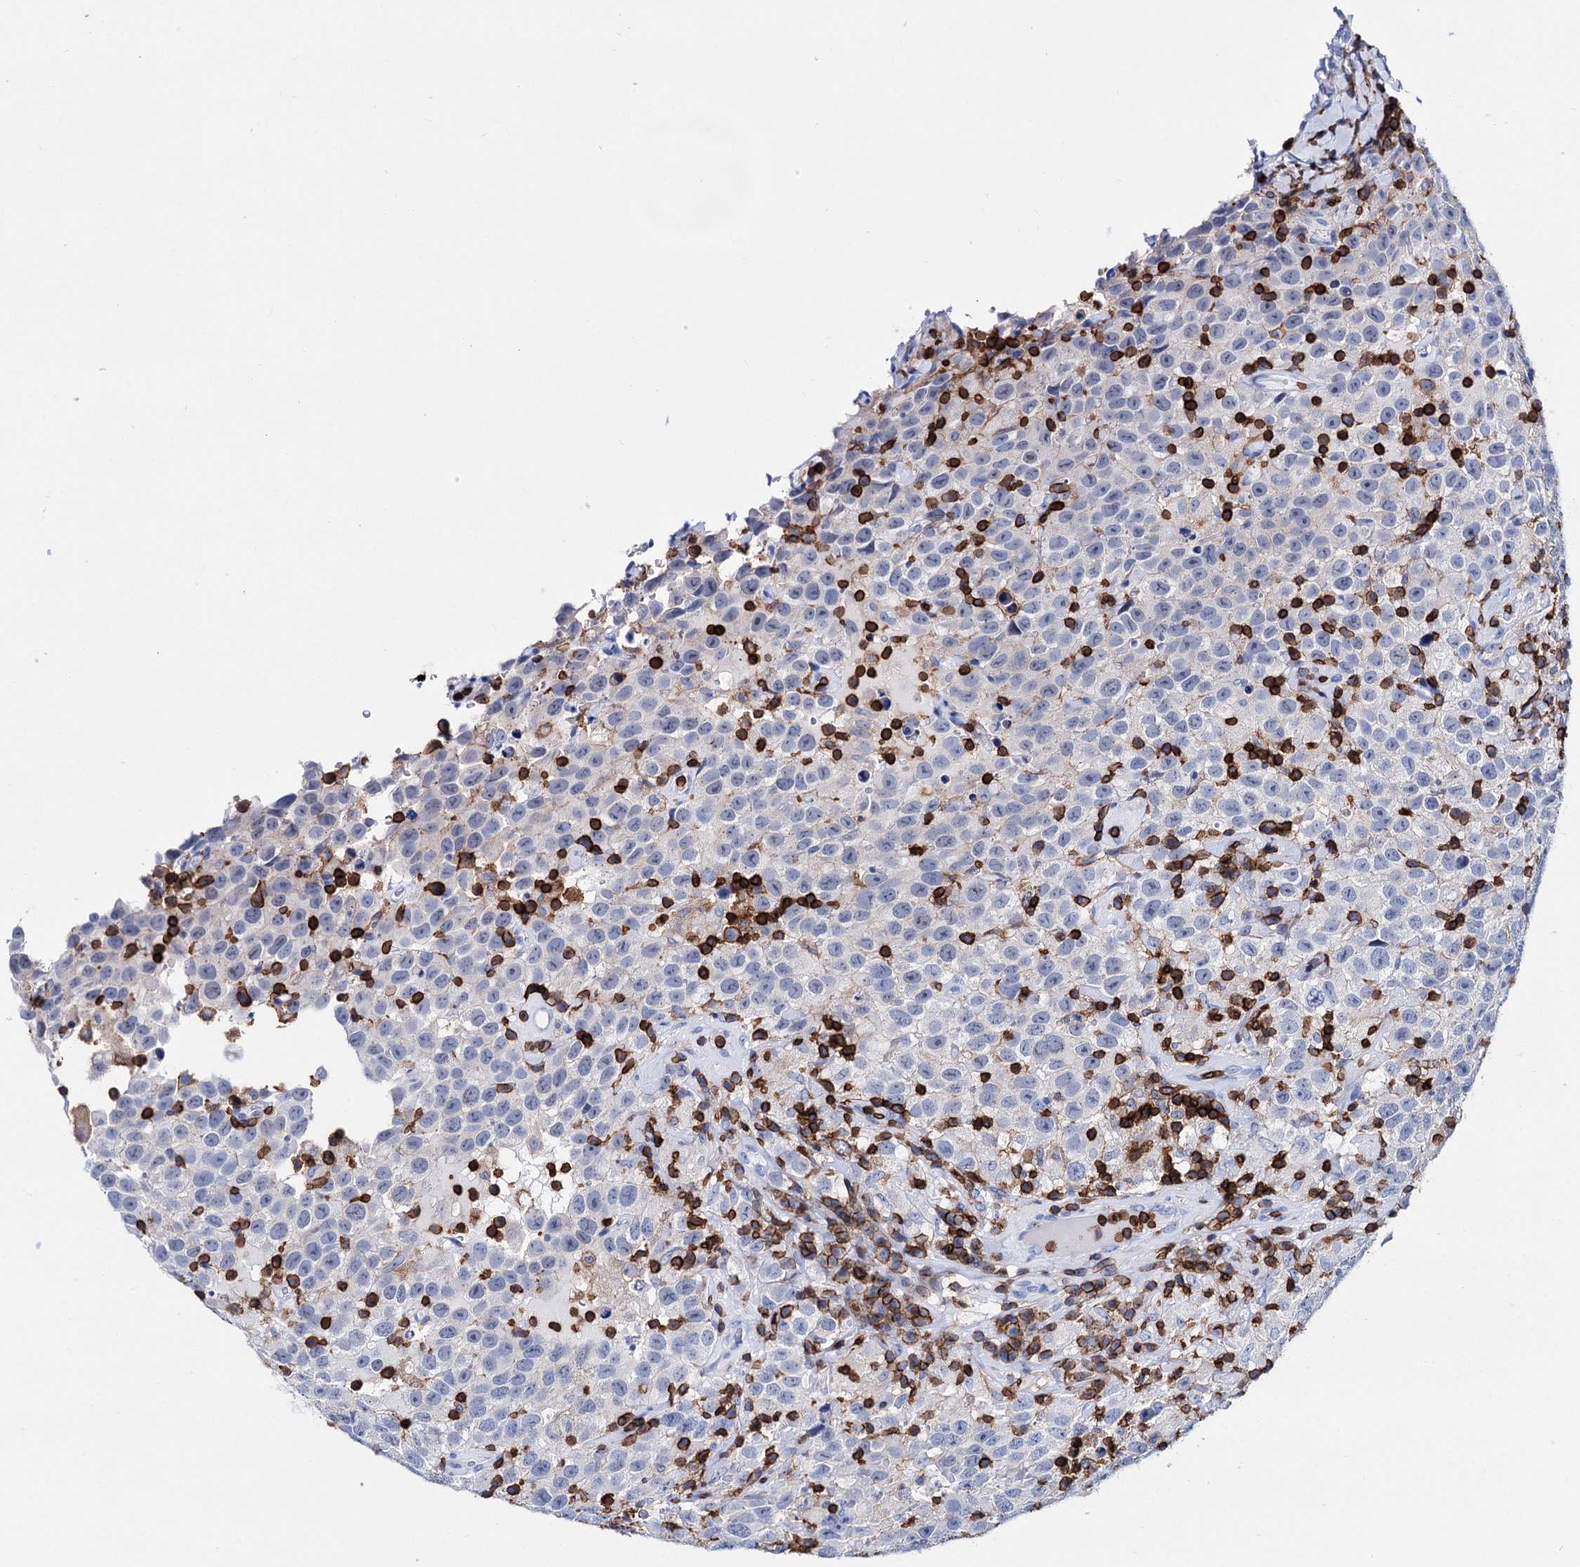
{"staining": {"intensity": "negative", "quantity": "none", "location": "none"}, "tissue": "testis cancer", "cell_type": "Tumor cells", "image_type": "cancer", "snomed": [{"axis": "morphology", "description": "Seminoma, NOS"}, {"axis": "topography", "description": "Testis"}], "caption": "Tumor cells are negative for brown protein staining in testis cancer.", "gene": "DEF6", "patient": {"sex": "male", "age": 41}}